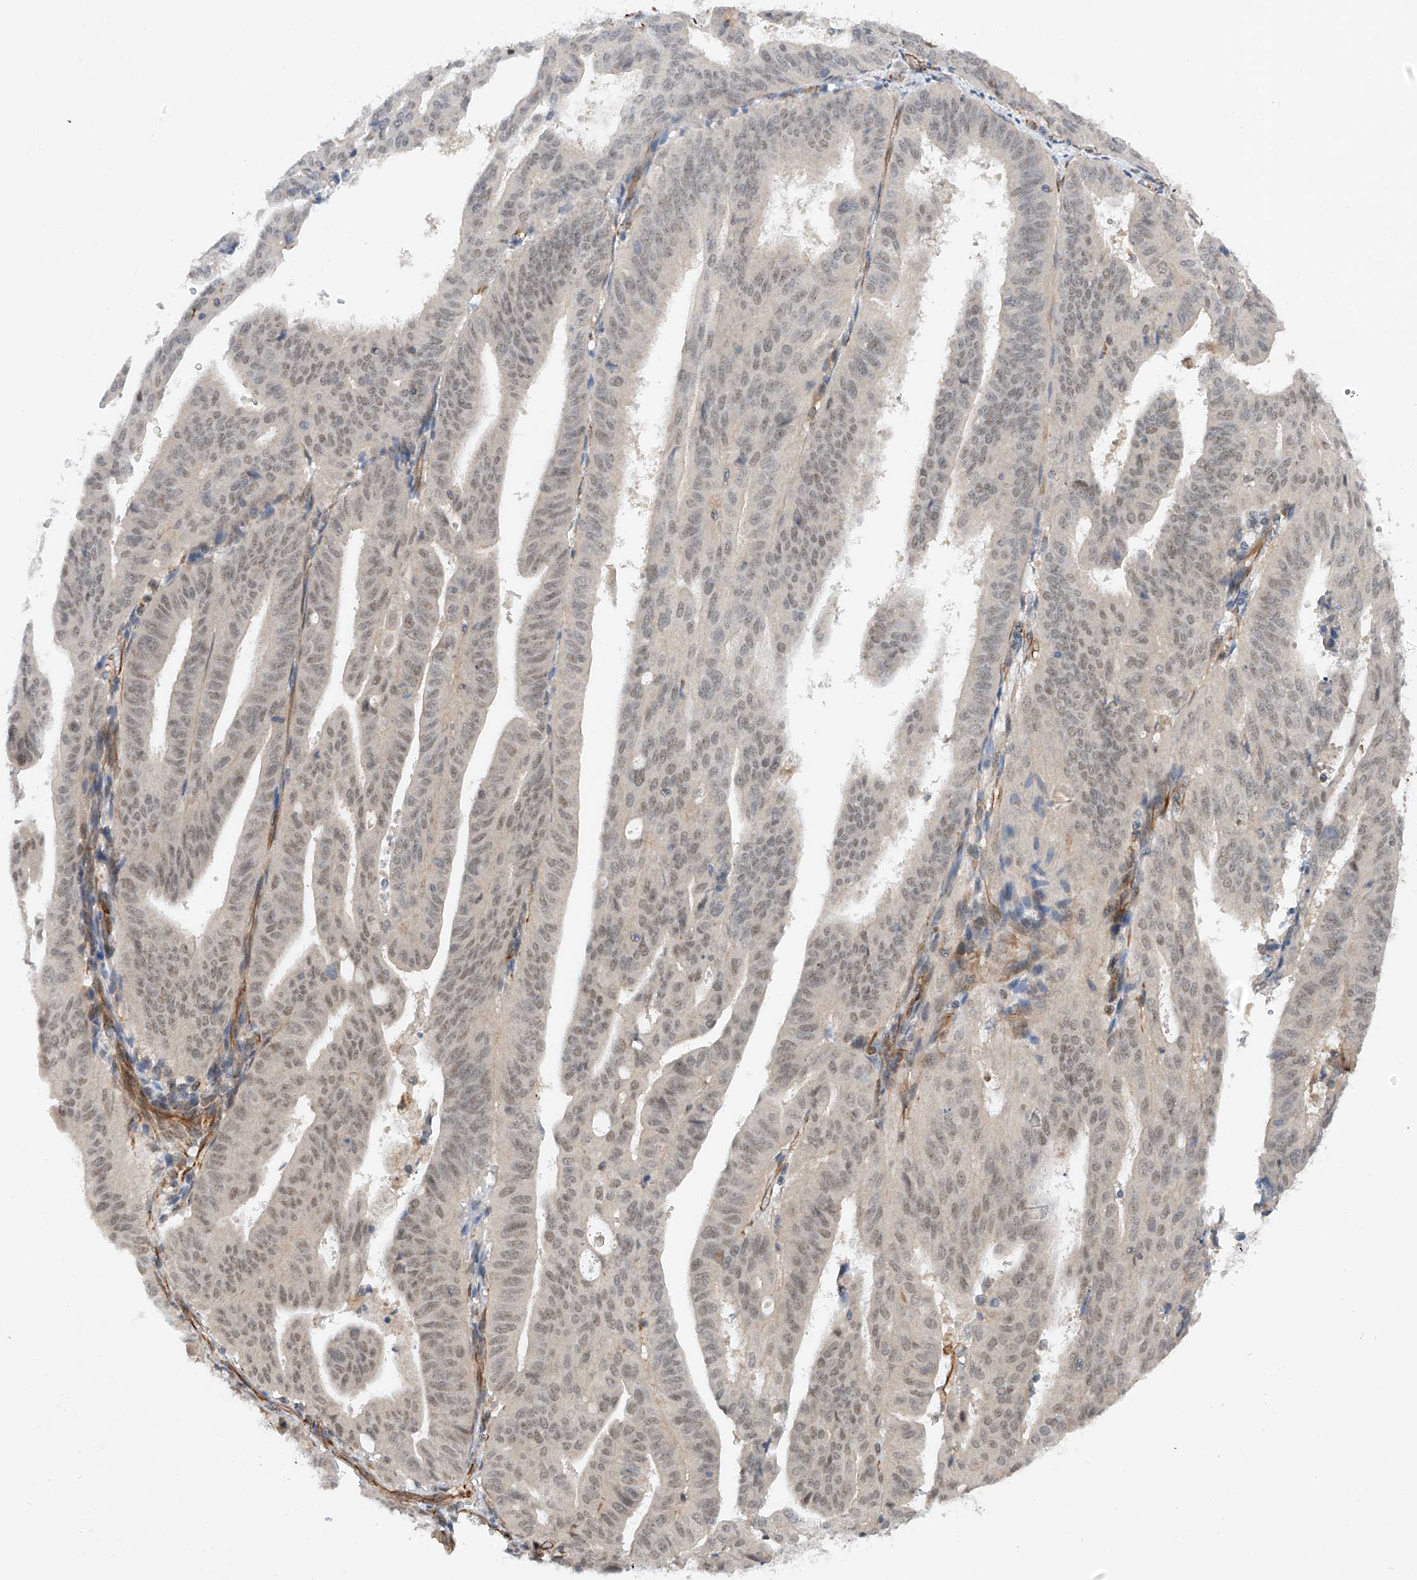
{"staining": {"intensity": "moderate", "quantity": "25%-75%", "location": "nuclear"}, "tissue": "endometrial cancer", "cell_type": "Tumor cells", "image_type": "cancer", "snomed": [{"axis": "morphology", "description": "Adenocarcinoma, NOS"}, {"axis": "topography", "description": "Uterus"}], "caption": "Endometrial cancer (adenocarcinoma) stained with a protein marker demonstrates moderate staining in tumor cells.", "gene": "AMD1", "patient": {"sex": "female", "age": 77}}